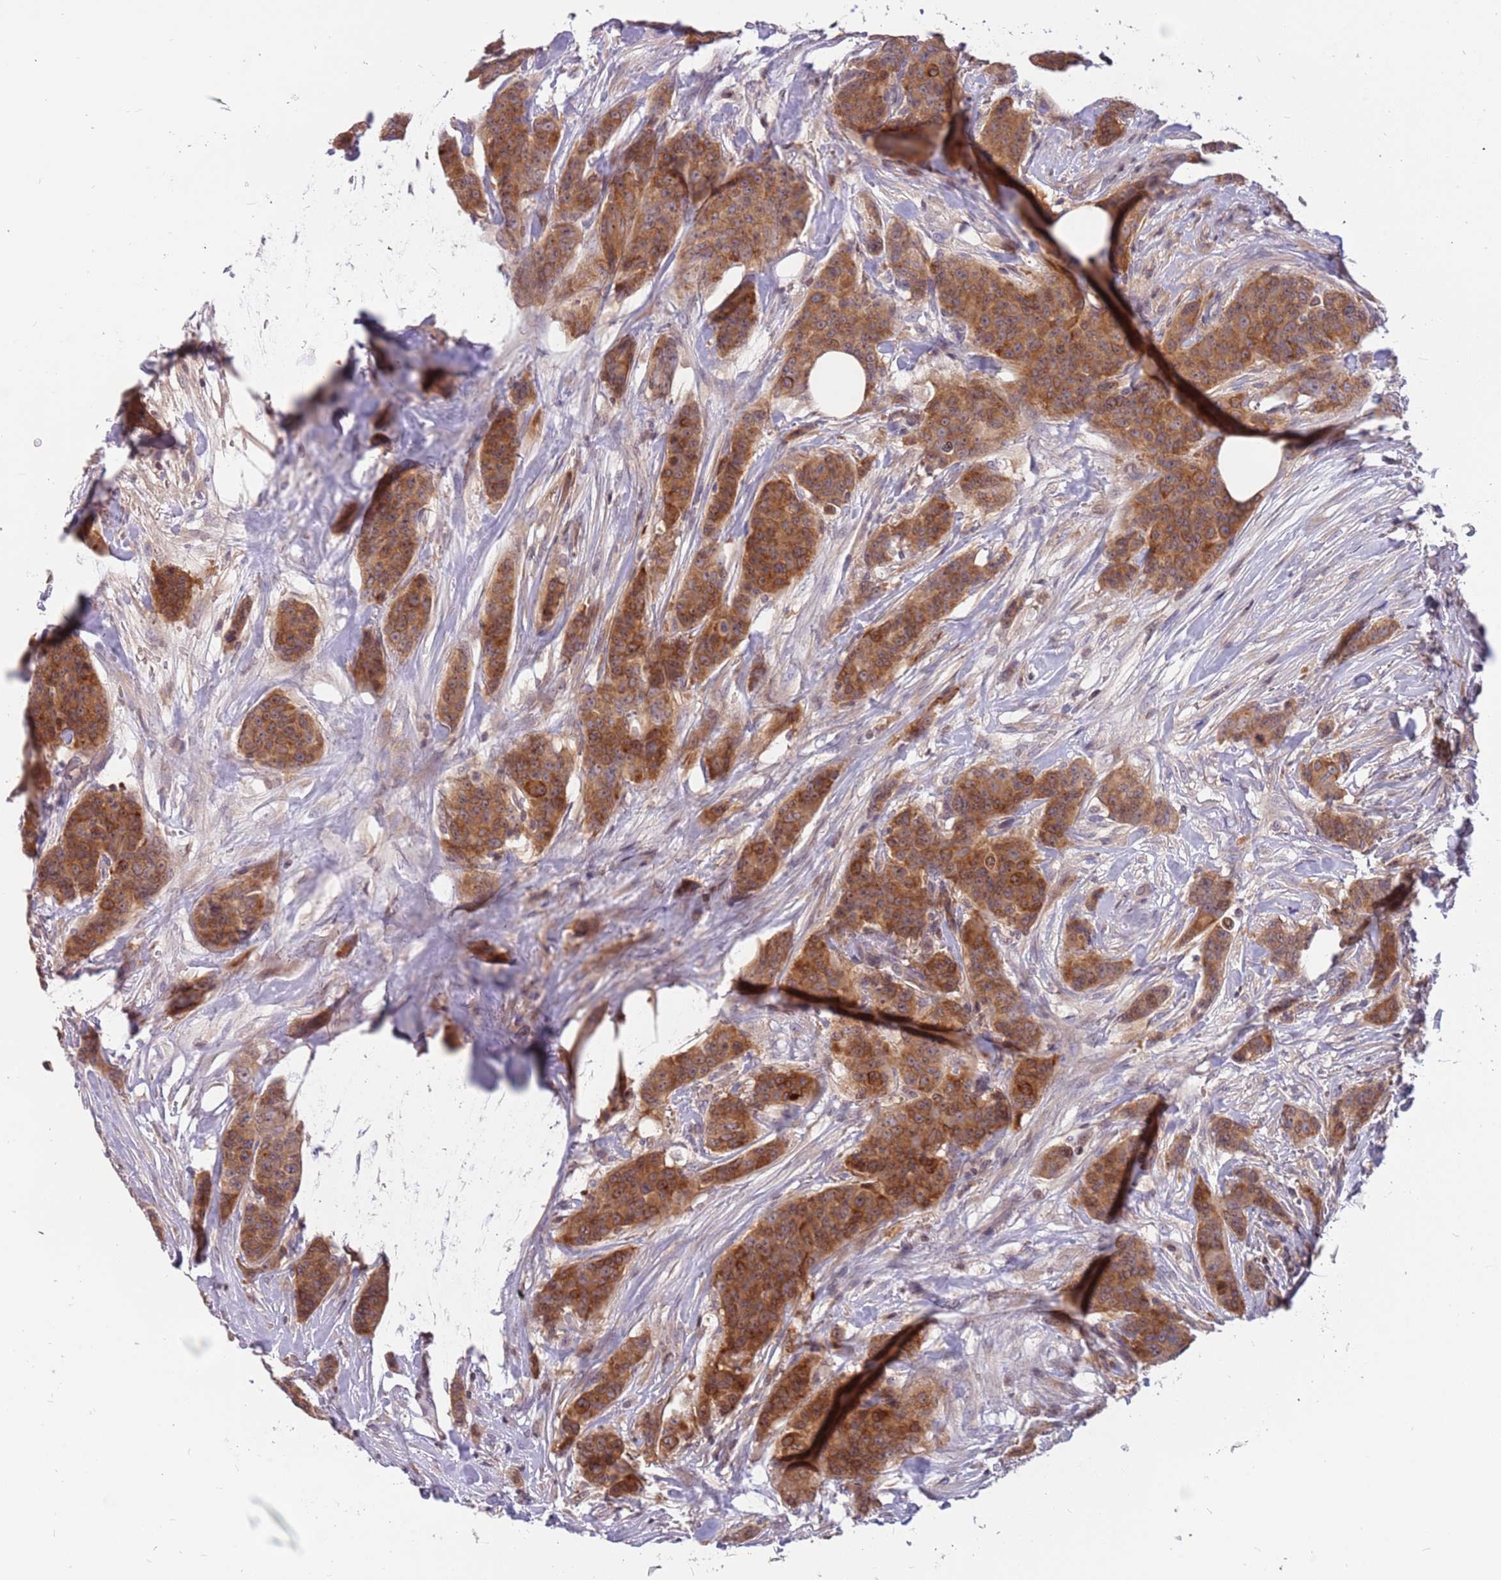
{"staining": {"intensity": "moderate", "quantity": ">75%", "location": "cytoplasmic/membranous"}, "tissue": "breast cancer", "cell_type": "Tumor cells", "image_type": "cancer", "snomed": [{"axis": "morphology", "description": "Duct carcinoma"}, {"axis": "topography", "description": "Breast"}], "caption": "Human breast cancer stained with a protein marker demonstrates moderate staining in tumor cells.", "gene": "ARHGEF5", "patient": {"sex": "female", "age": 40}}